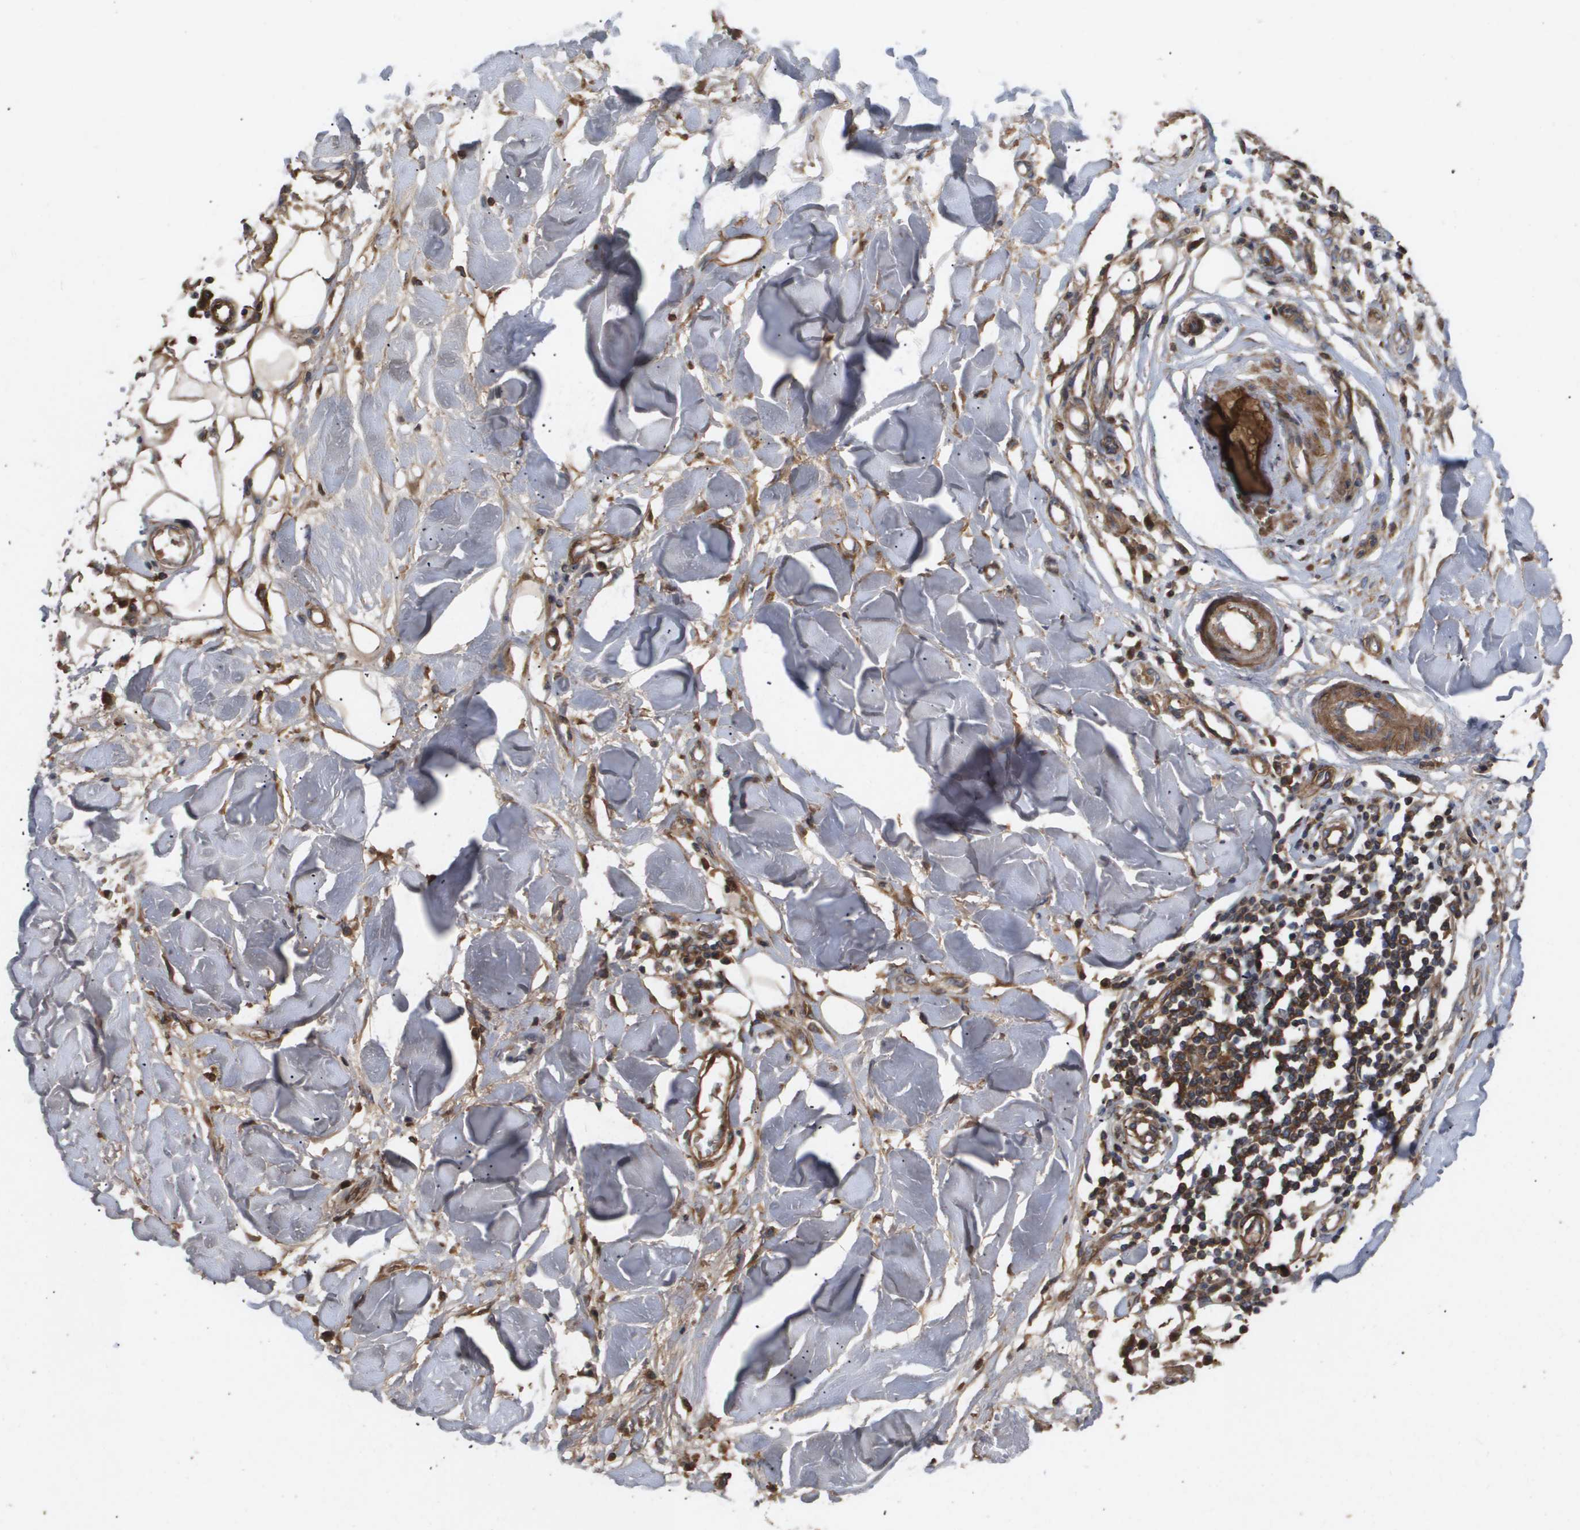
{"staining": {"intensity": "strong", "quantity": ">75%", "location": "cytoplasmic/membranous"}, "tissue": "adipose tissue", "cell_type": "Adipocytes", "image_type": "normal", "snomed": [{"axis": "morphology", "description": "Normal tissue, NOS"}, {"axis": "morphology", "description": "Squamous cell carcinoma, NOS"}, {"axis": "topography", "description": "Skin"}, {"axis": "topography", "description": "Peripheral nerve tissue"}], "caption": "This photomicrograph shows IHC staining of benign human adipose tissue, with high strong cytoplasmic/membranous positivity in about >75% of adipocytes.", "gene": "TNS1", "patient": {"sex": "male", "age": 83}}